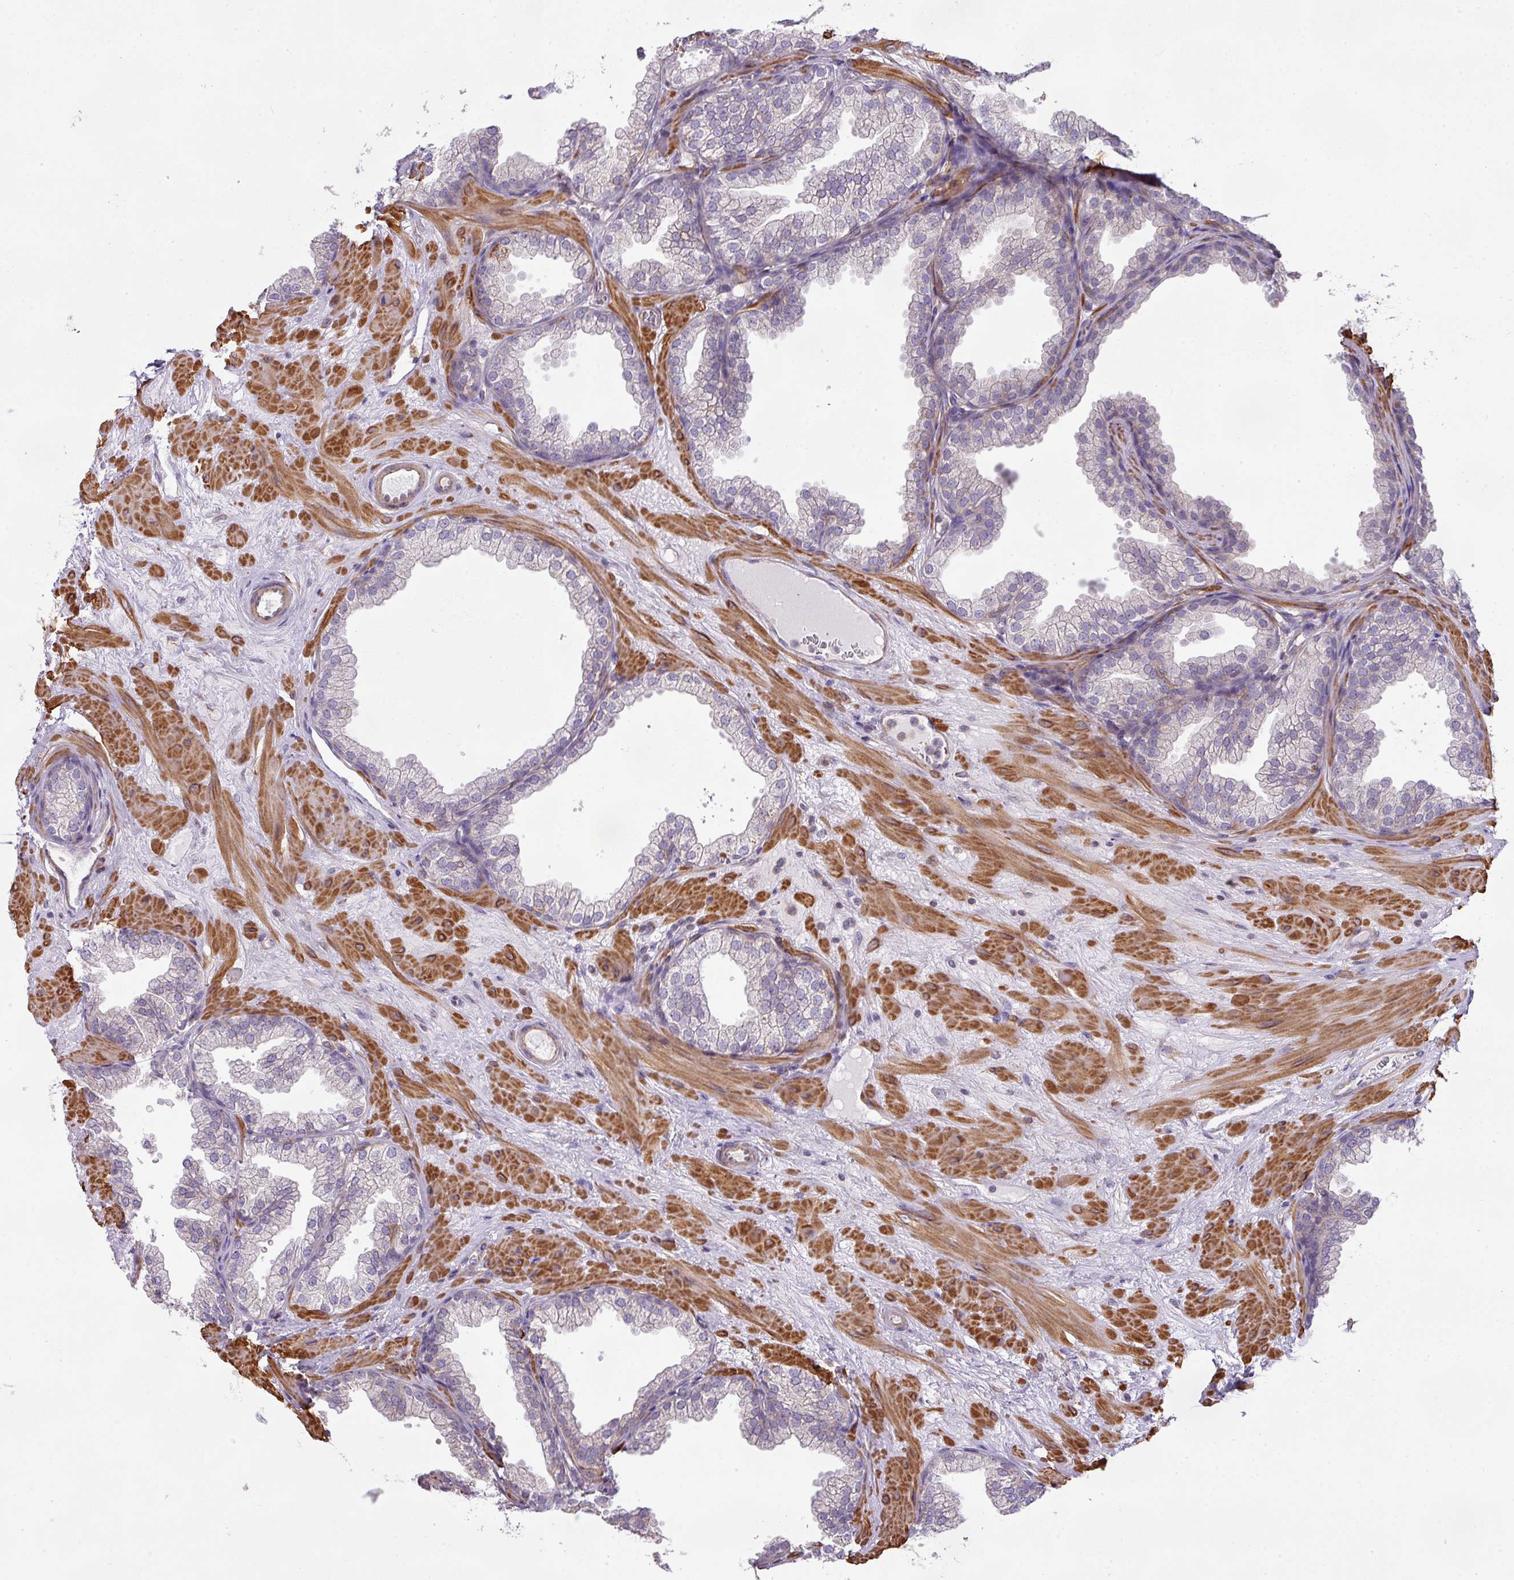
{"staining": {"intensity": "weak", "quantity": "<25%", "location": "cytoplasmic/membranous"}, "tissue": "prostate", "cell_type": "Glandular cells", "image_type": "normal", "snomed": [{"axis": "morphology", "description": "Normal tissue, NOS"}, {"axis": "topography", "description": "Prostate"}], "caption": "Glandular cells are negative for protein expression in normal human prostate.", "gene": "LRRC41", "patient": {"sex": "male", "age": 37}}